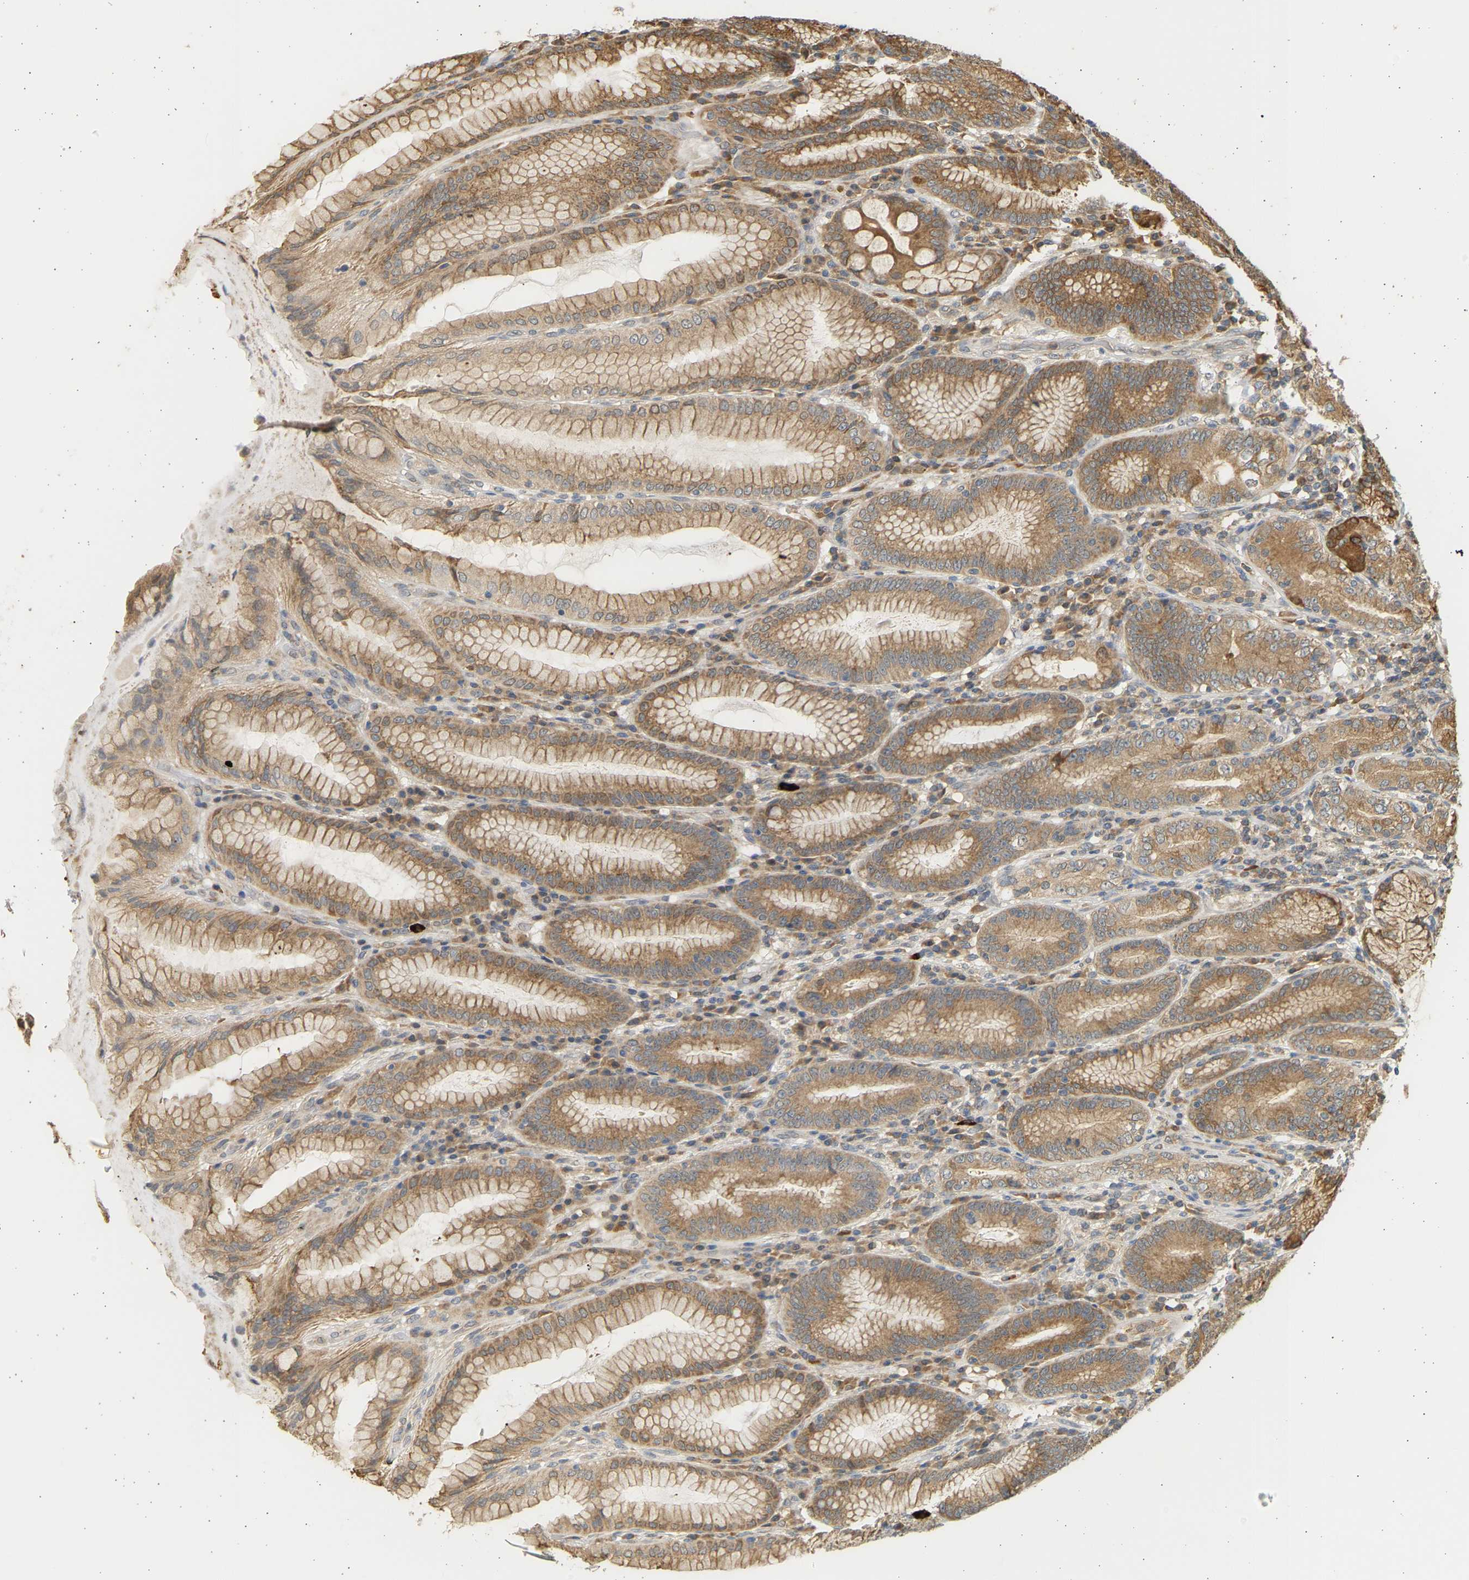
{"staining": {"intensity": "moderate", "quantity": ">75%", "location": "cytoplasmic/membranous"}, "tissue": "stomach", "cell_type": "Glandular cells", "image_type": "normal", "snomed": [{"axis": "morphology", "description": "Normal tissue, NOS"}, {"axis": "topography", "description": "Stomach, lower"}], "caption": "Immunohistochemical staining of normal human stomach exhibits moderate cytoplasmic/membranous protein positivity in approximately >75% of glandular cells. The staining is performed using DAB brown chromogen to label protein expression. The nuclei are counter-stained blue using hematoxylin.", "gene": "B4GALT6", "patient": {"sex": "female", "age": 76}}